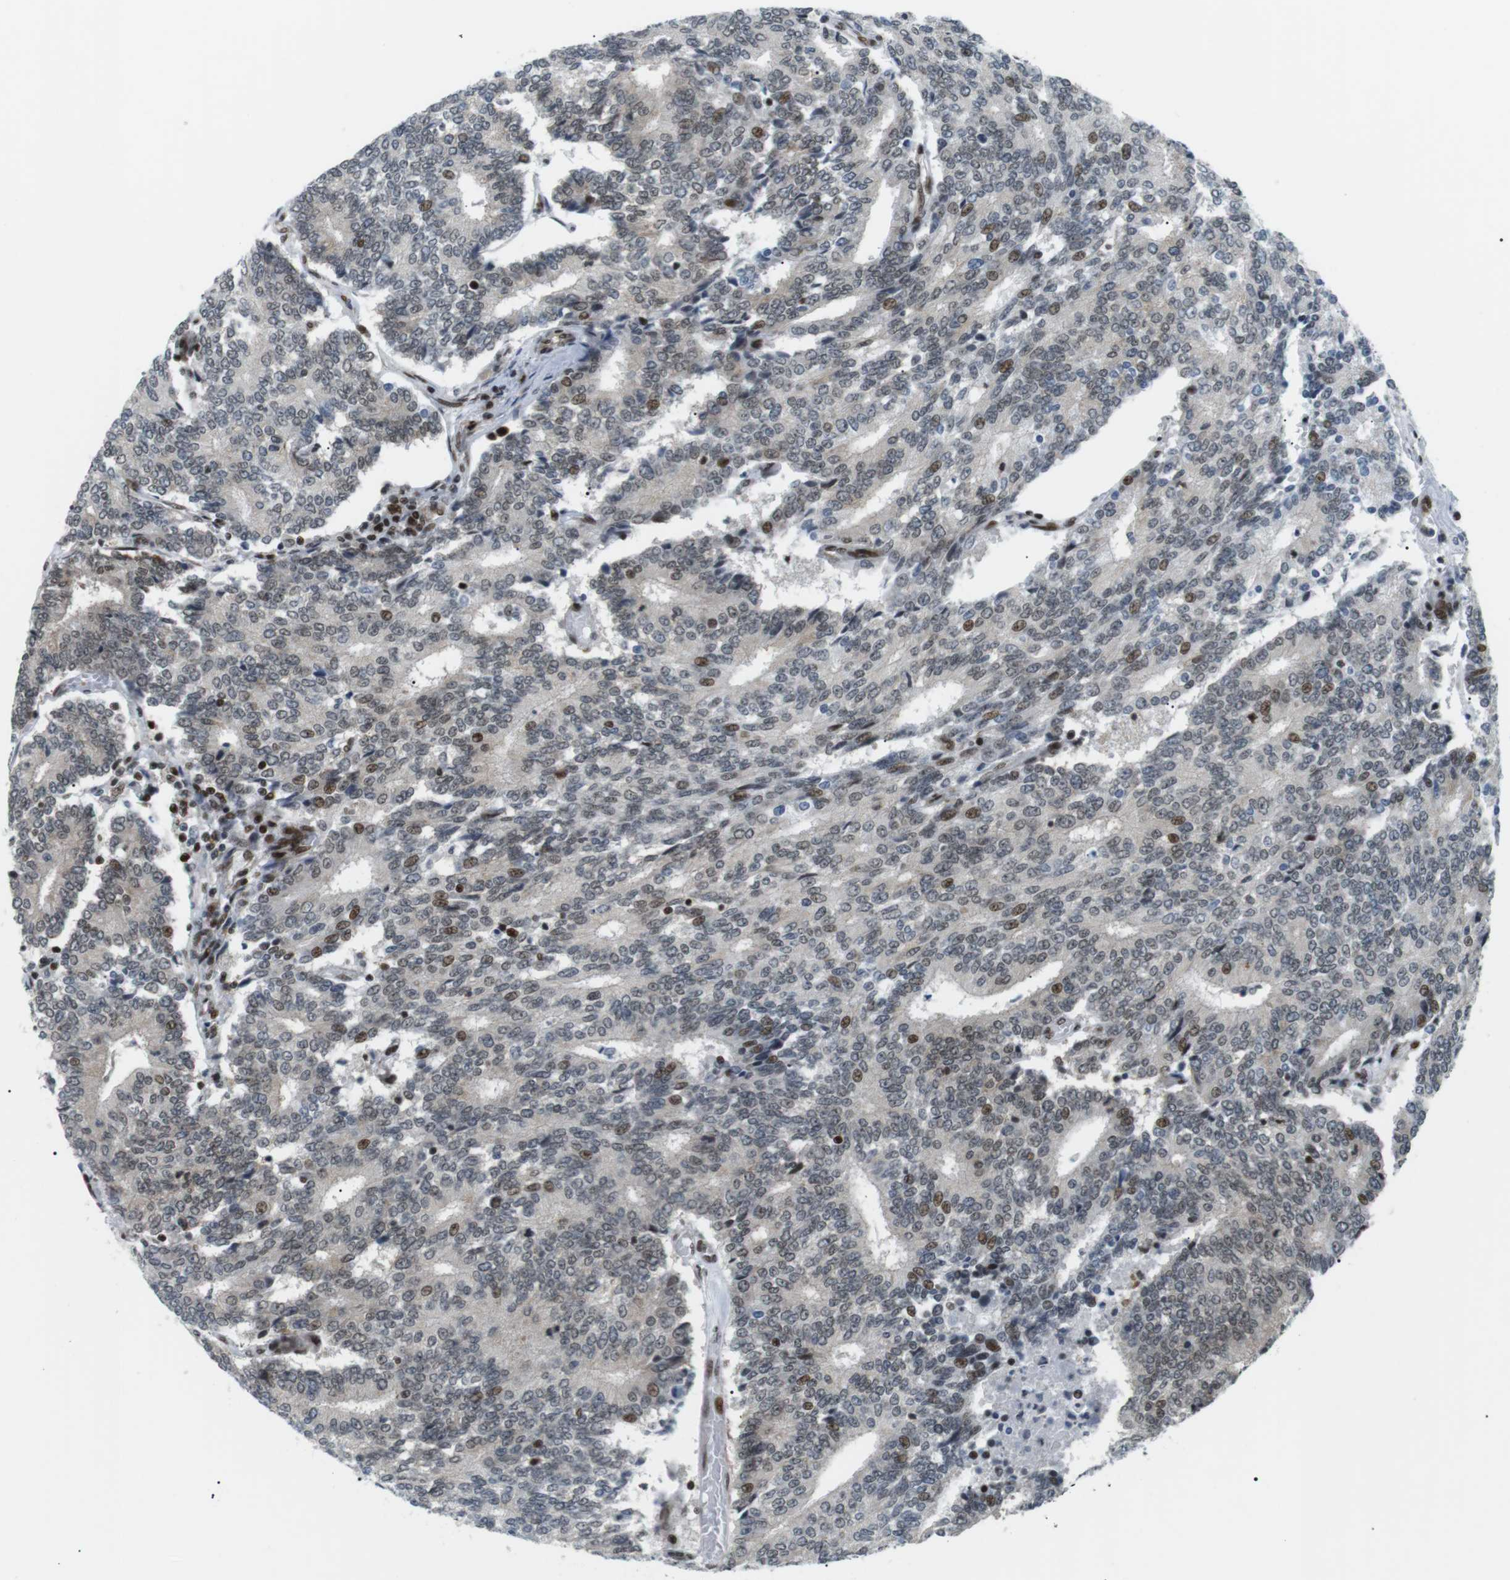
{"staining": {"intensity": "moderate", "quantity": "<25%", "location": "nuclear"}, "tissue": "prostate cancer", "cell_type": "Tumor cells", "image_type": "cancer", "snomed": [{"axis": "morphology", "description": "Normal tissue, NOS"}, {"axis": "morphology", "description": "Adenocarcinoma, High grade"}, {"axis": "topography", "description": "Prostate"}, {"axis": "topography", "description": "Seminal veicle"}], "caption": "The micrograph reveals a brown stain indicating the presence of a protein in the nuclear of tumor cells in prostate high-grade adenocarcinoma.", "gene": "CDC27", "patient": {"sex": "male", "age": 55}}